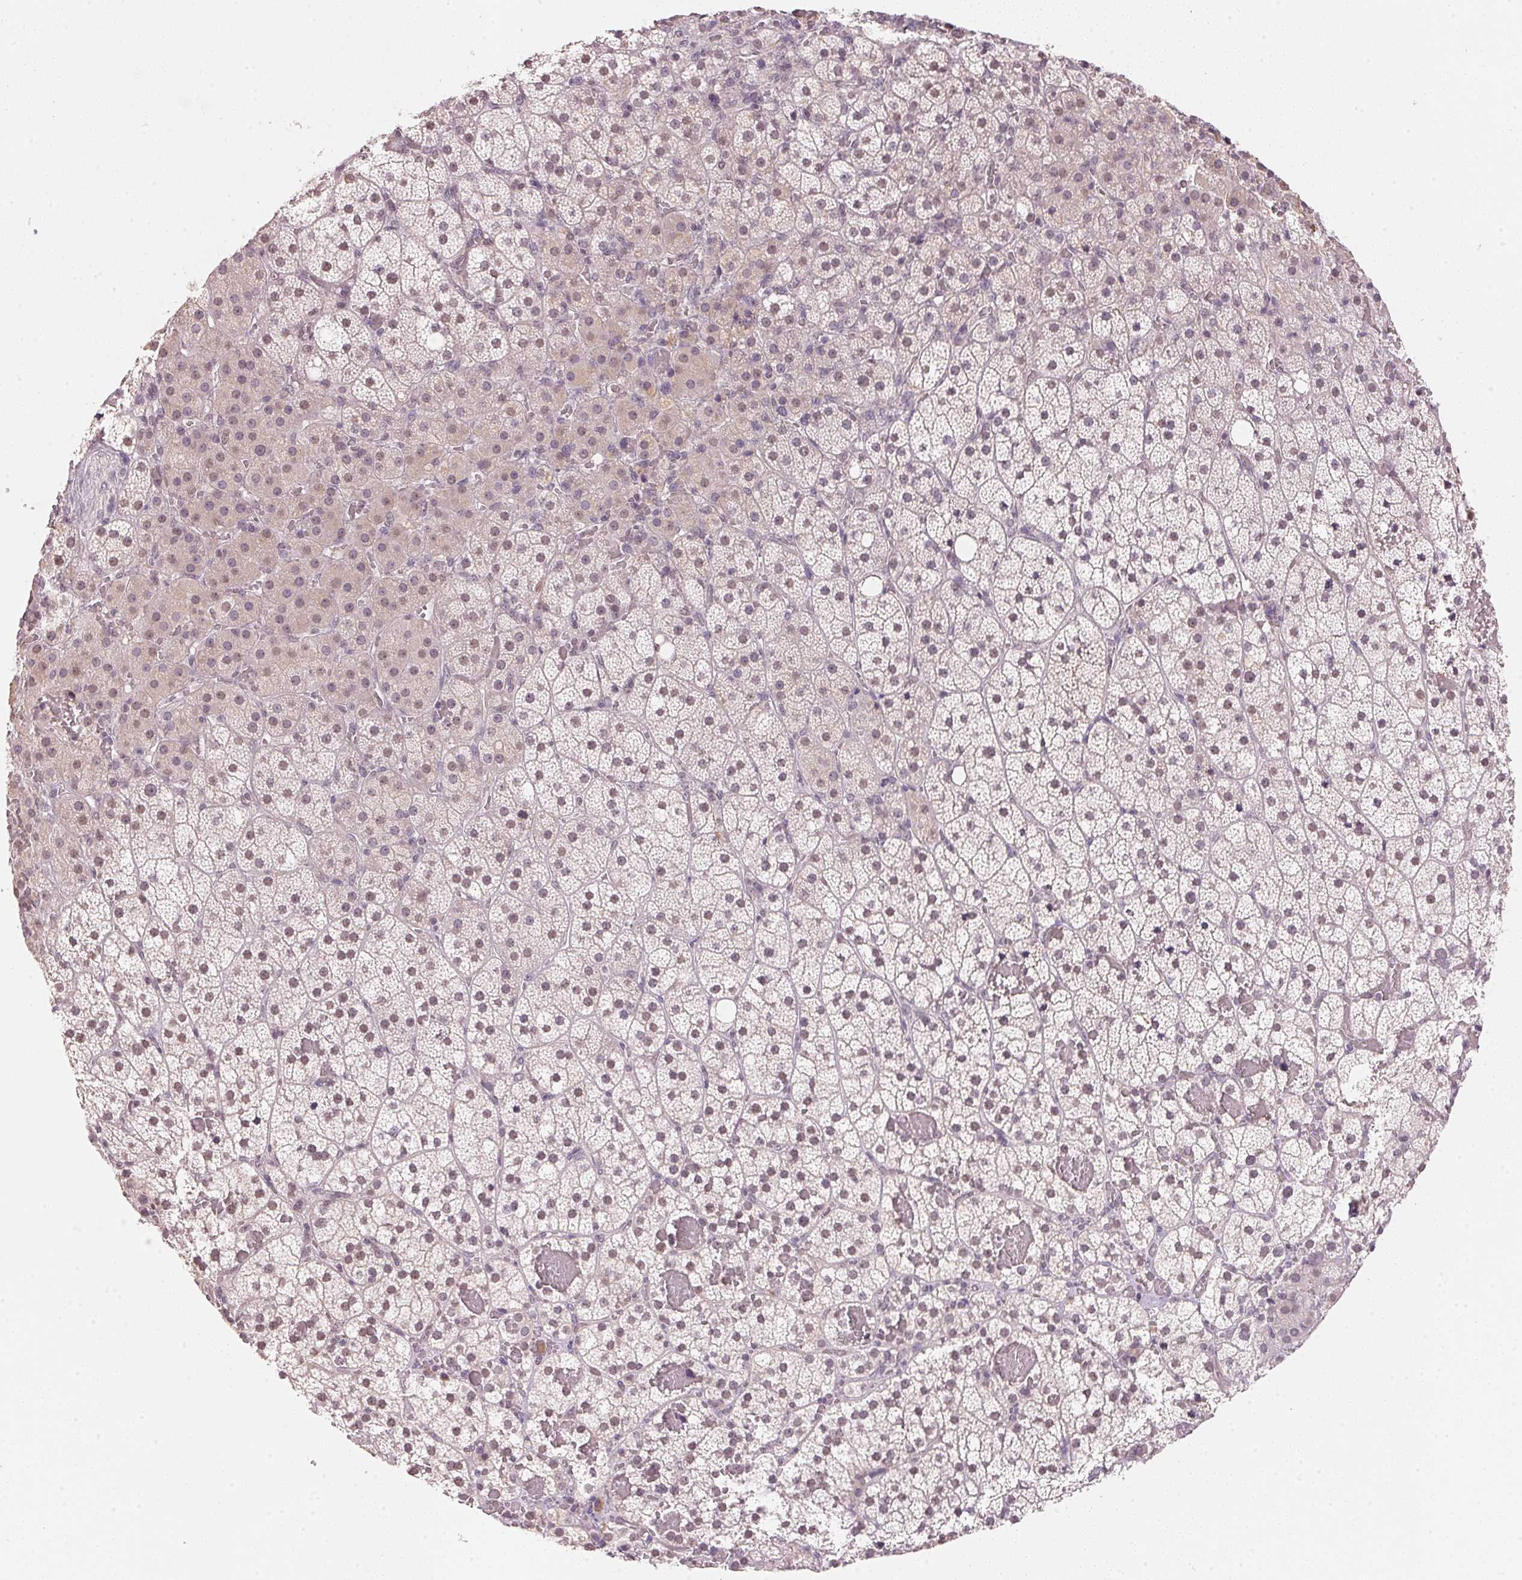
{"staining": {"intensity": "weak", "quantity": "25%-75%", "location": "nuclear"}, "tissue": "adrenal gland", "cell_type": "Glandular cells", "image_type": "normal", "snomed": [{"axis": "morphology", "description": "Normal tissue, NOS"}, {"axis": "topography", "description": "Adrenal gland"}], "caption": "Protein staining by immunohistochemistry demonstrates weak nuclear expression in approximately 25%-75% of glandular cells in unremarkable adrenal gland.", "gene": "FNDC4", "patient": {"sex": "male", "age": 53}}